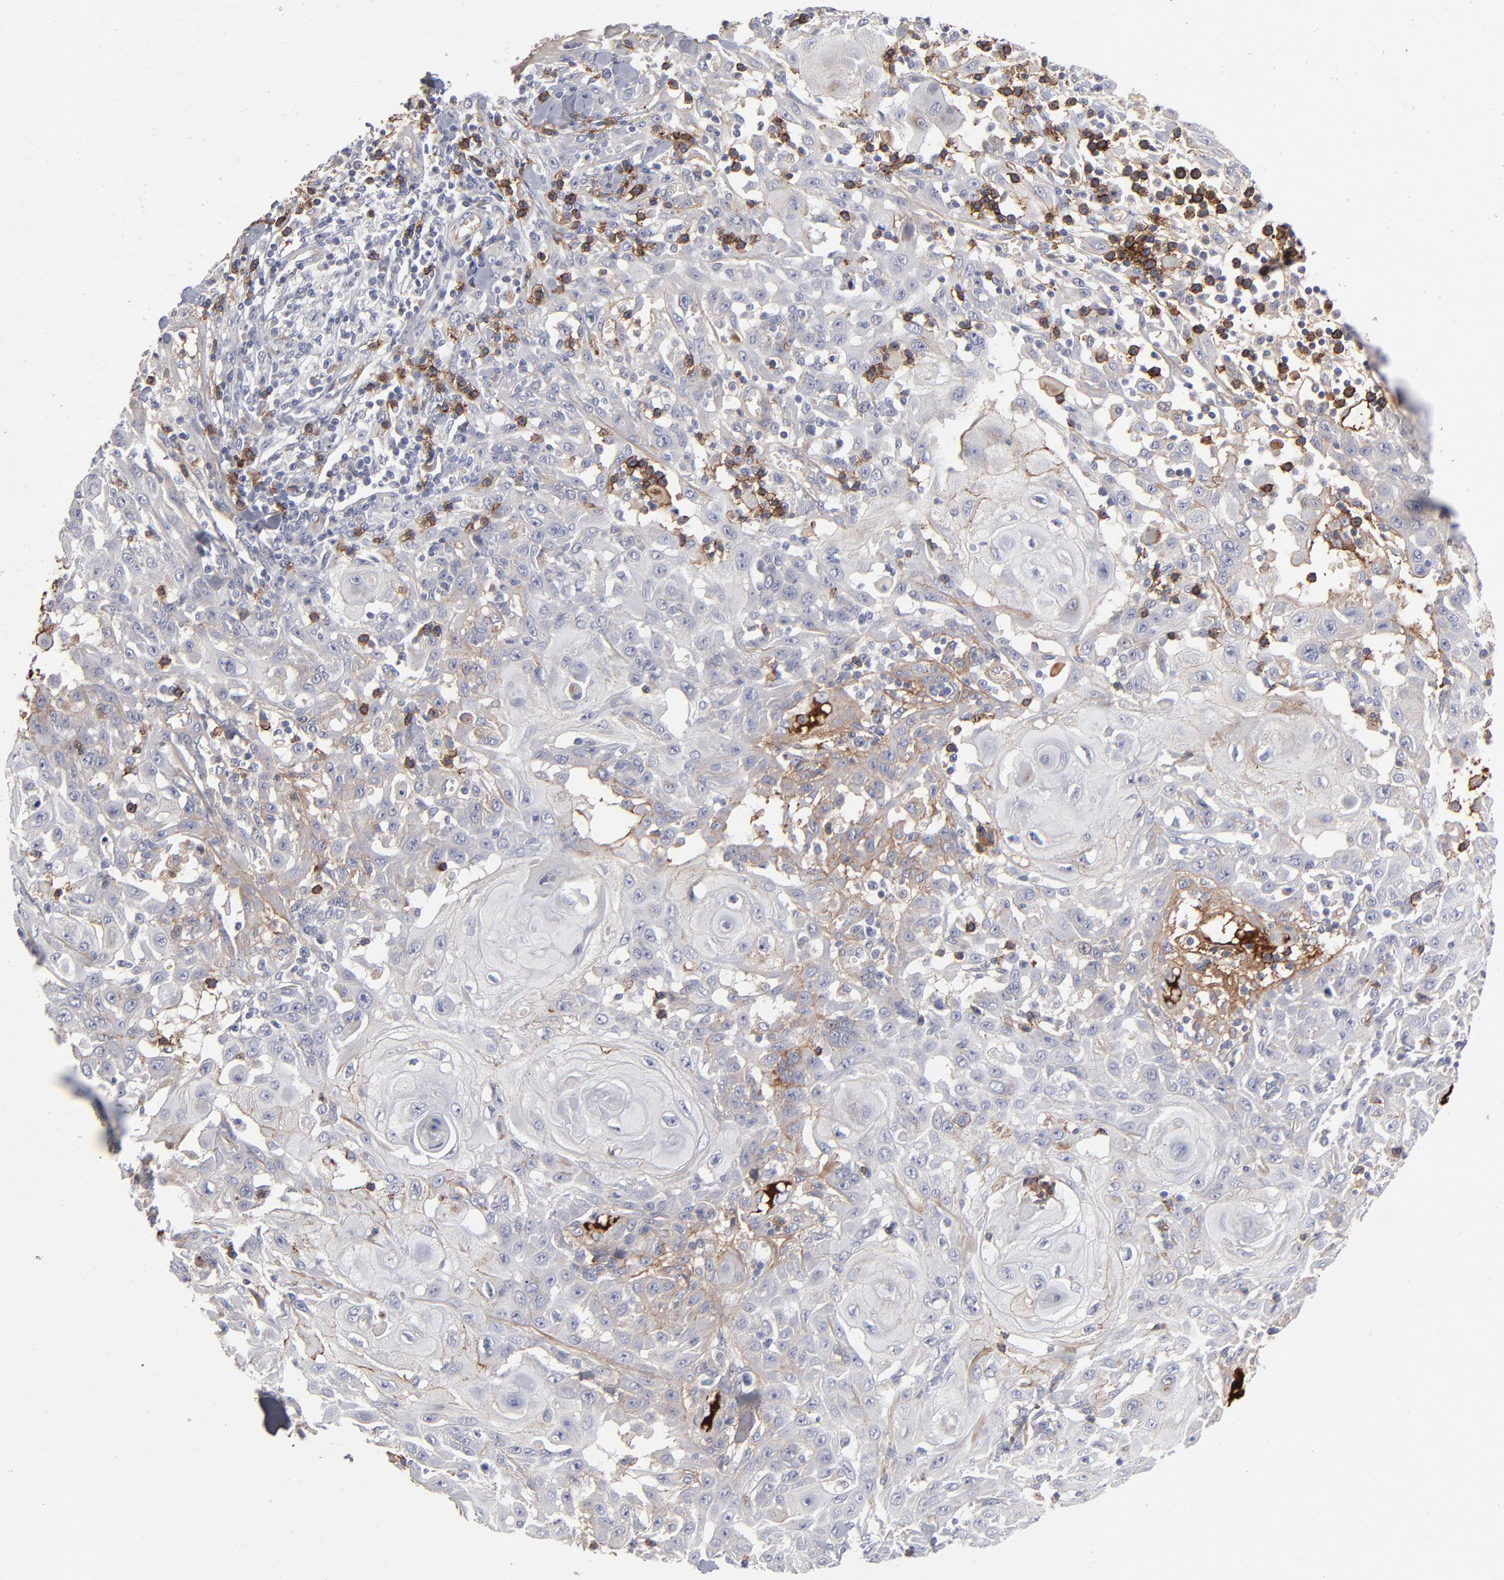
{"staining": {"intensity": "negative", "quantity": "none", "location": "none"}, "tissue": "skin cancer", "cell_type": "Tumor cells", "image_type": "cancer", "snomed": [{"axis": "morphology", "description": "Squamous cell carcinoma, NOS"}, {"axis": "topography", "description": "Skin"}], "caption": "Squamous cell carcinoma (skin) was stained to show a protein in brown. There is no significant positivity in tumor cells.", "gene": "CCR3", "patient": {"sex": "male", "age": 24}}